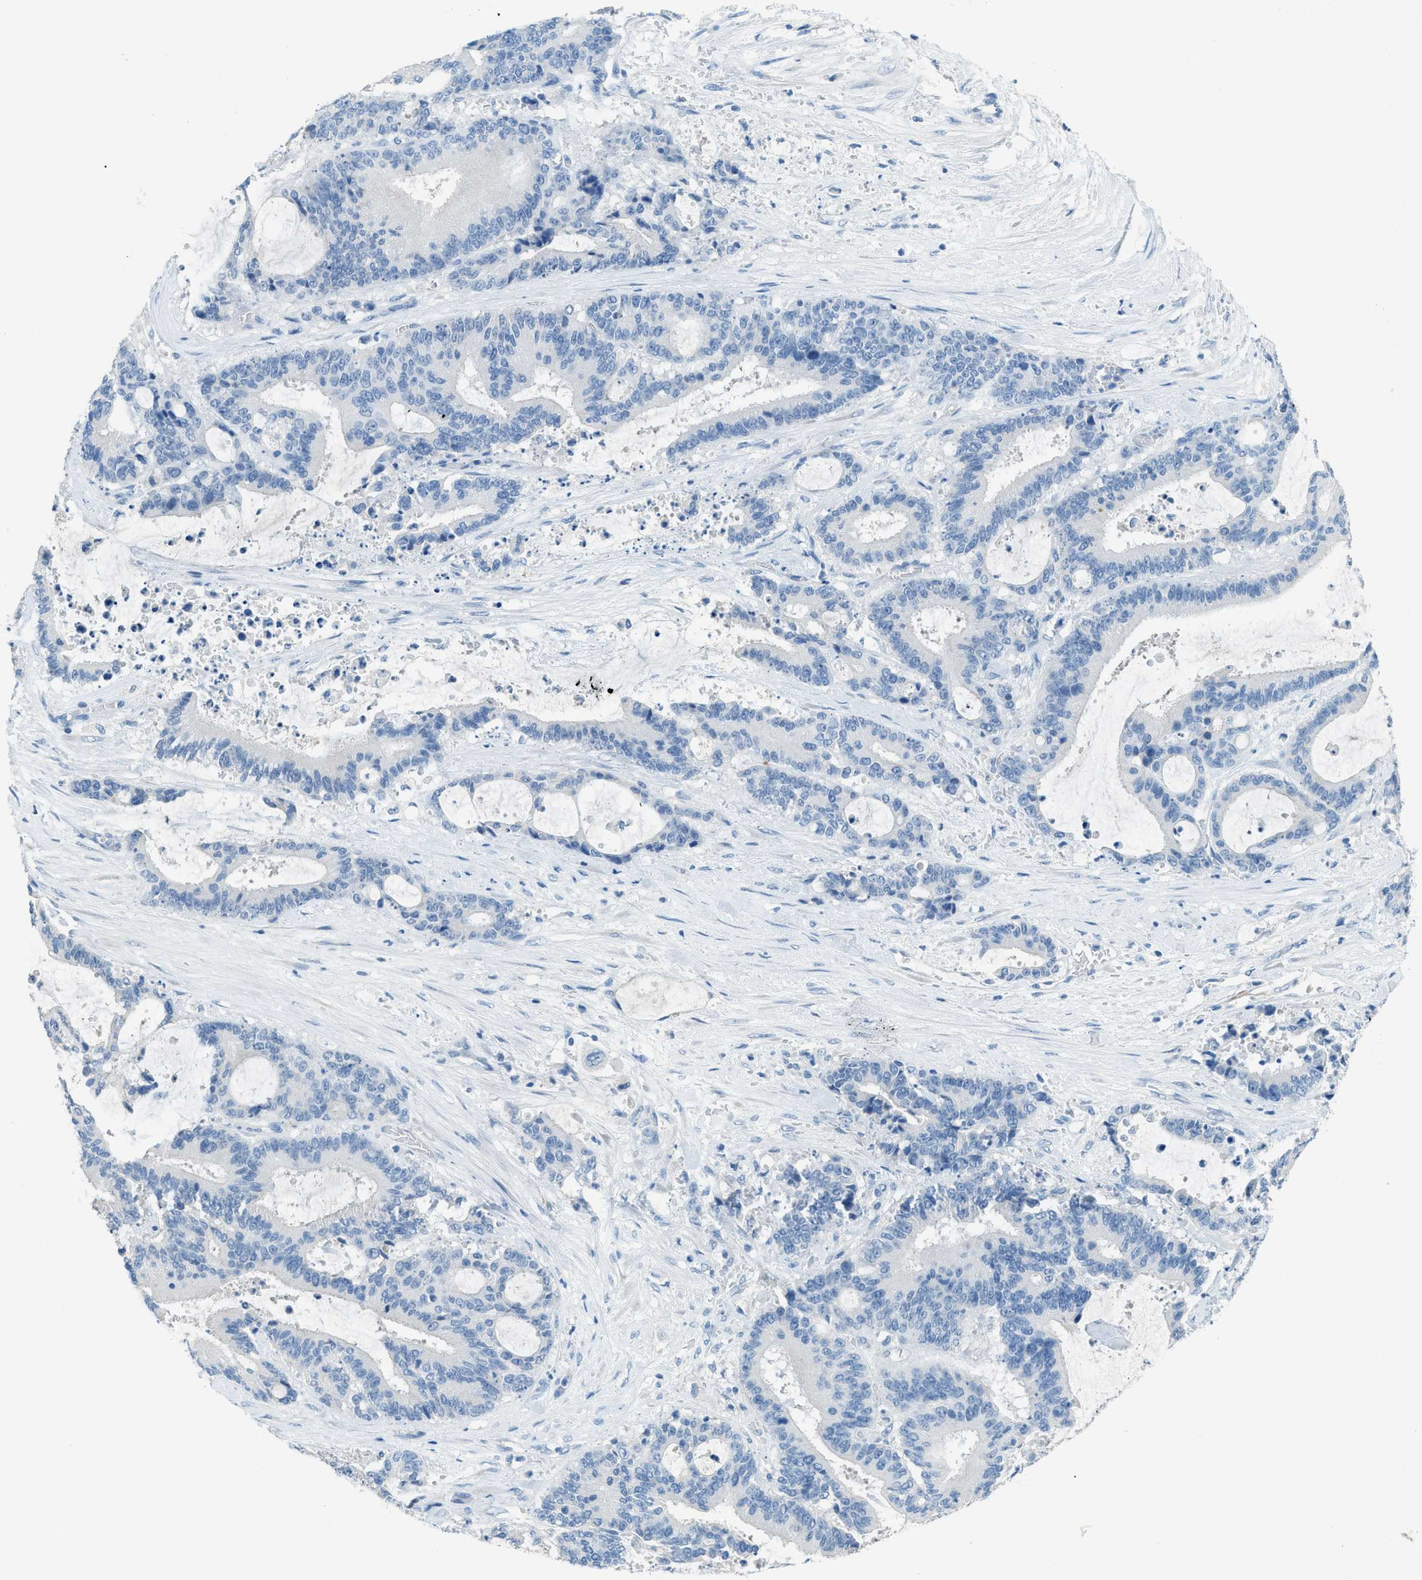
{"staining": {"intensity": "negative", "quantity": "none", "location": "none"}, "tissue": "liver cancer", "cell_type": "Tumor cells", "image_type": "cancer", "snomed": [{"axis": "morphology", "description": "Normal tissue, NOS"}, {"axis": "morphology", "description": "Cholangiocarcinoma"}, {"axis": "topography", "description": "Liver"}, {"axis": "topography", "description": "Peripheral nerve tissue"}], "caption": "Immunohistochemistry of human cholangiocarcinoma (liver) exhibits no staining in tumor cells.", "gene": "ACAN", "patient": {"sex": "female", "age": 73}}